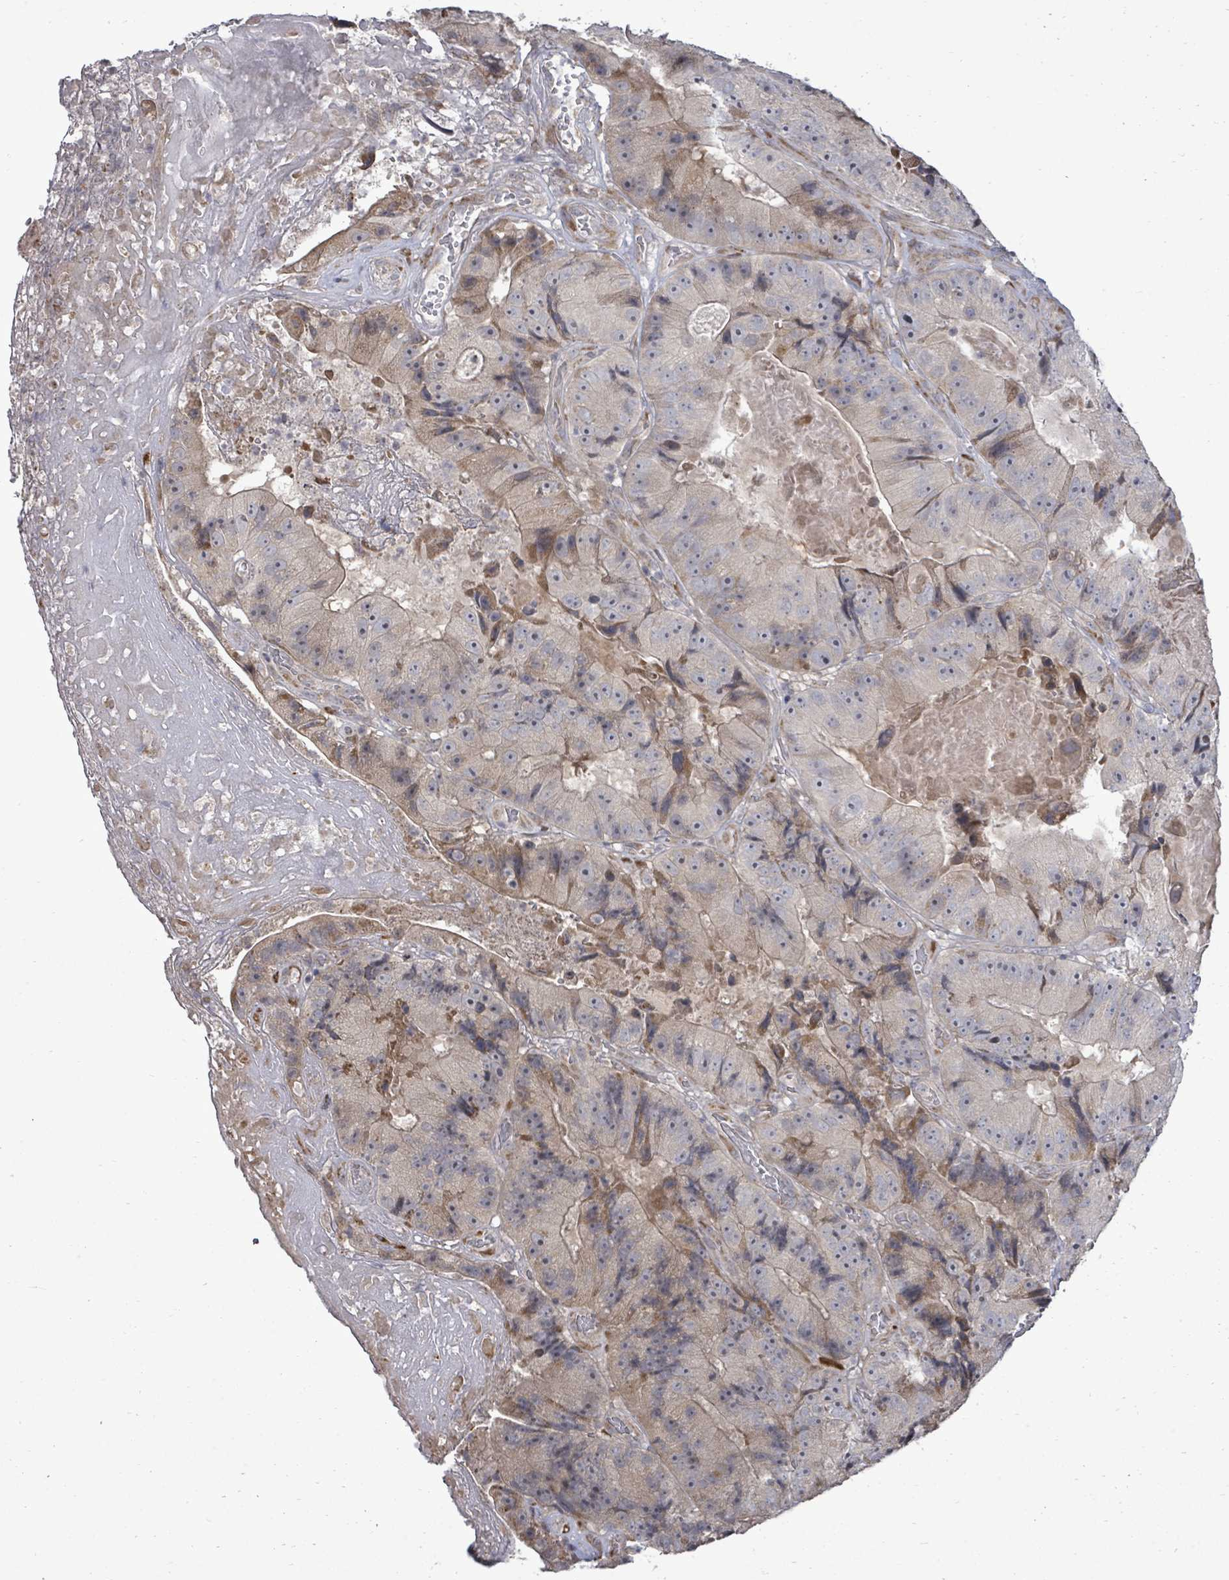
{"staining": {"intensity": "moderate", "quantity": "25%-75%", "location": "cytoplasmic/membranous"}, "tissue": "colorectal cancer", "cell_type": "Tumor cells", "image_type": "cancer", "snomed": [{"axis": "morphology", "description": "Adenocarcinoma, NOS"}, {"axis": "topography", "description": "Colon"}], "caption": "Moderate cytoplasmic/membranous staining is appreciated in approximately 25%-75% of tumor cells in colorectal cancer (adenocarcinoma).", "gene": "POMGNT2", "patient": {"sex": "female", "age": 86}}